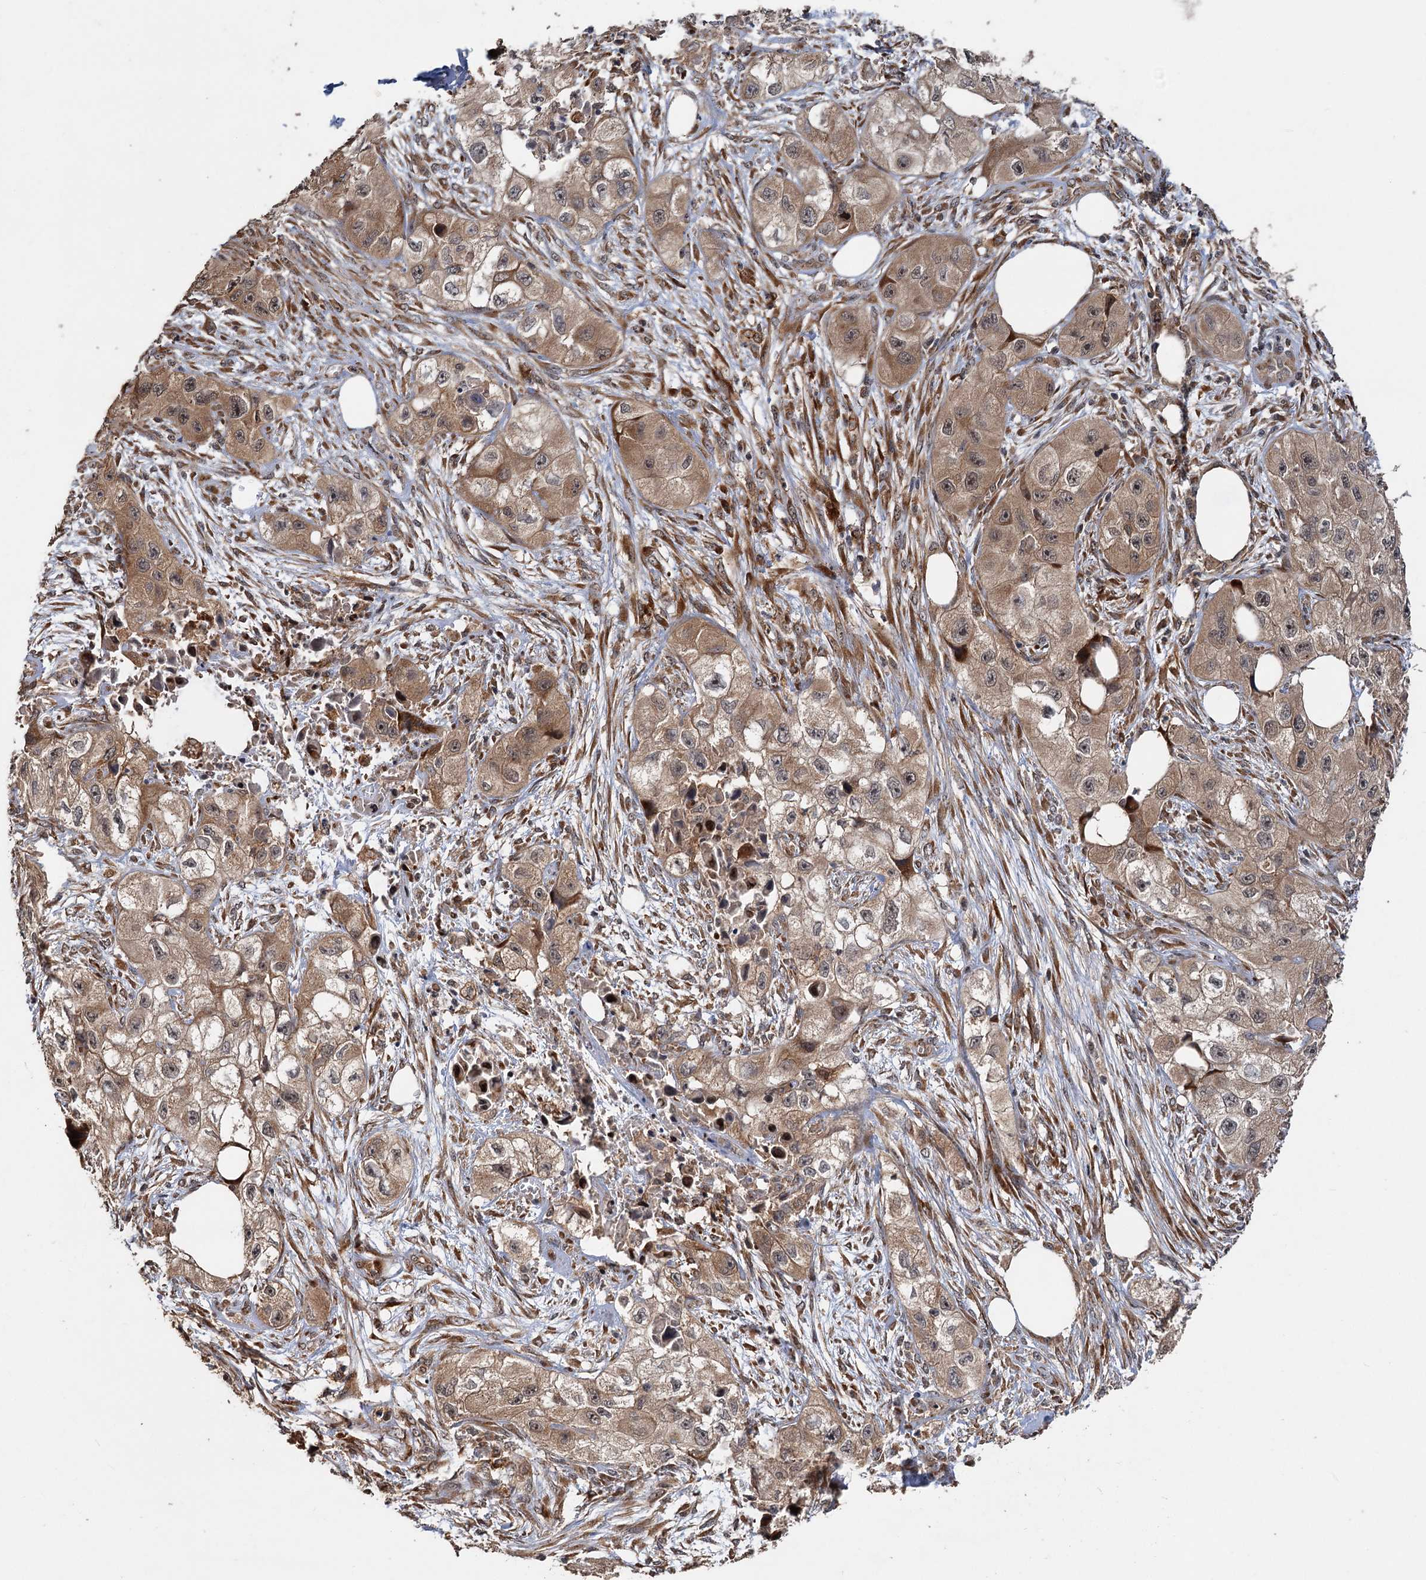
{"staining": {"intensity": "moderate", "quantity": ">75%", "location": "cytoplasmic/membranous"}, "tissue": "skin cancer", "cell_type": "Tumor cells", "image_type": "cancer", "snomed": [{"axis": "morphology", "description": "Squamous cell carcinoma, NOS"}, {"axis": "topography", "description": "Skin"}, {"axis": "topography", "description": "Subcutis"}], "caption": "IHC (DAB) staining of human skin cancer demonstrates moderate cytoplasmic/membranous protein expression in about >75% of tumor cells.", "gene": "KANSL2", "patient": {"sex": "male", "age": 73}}